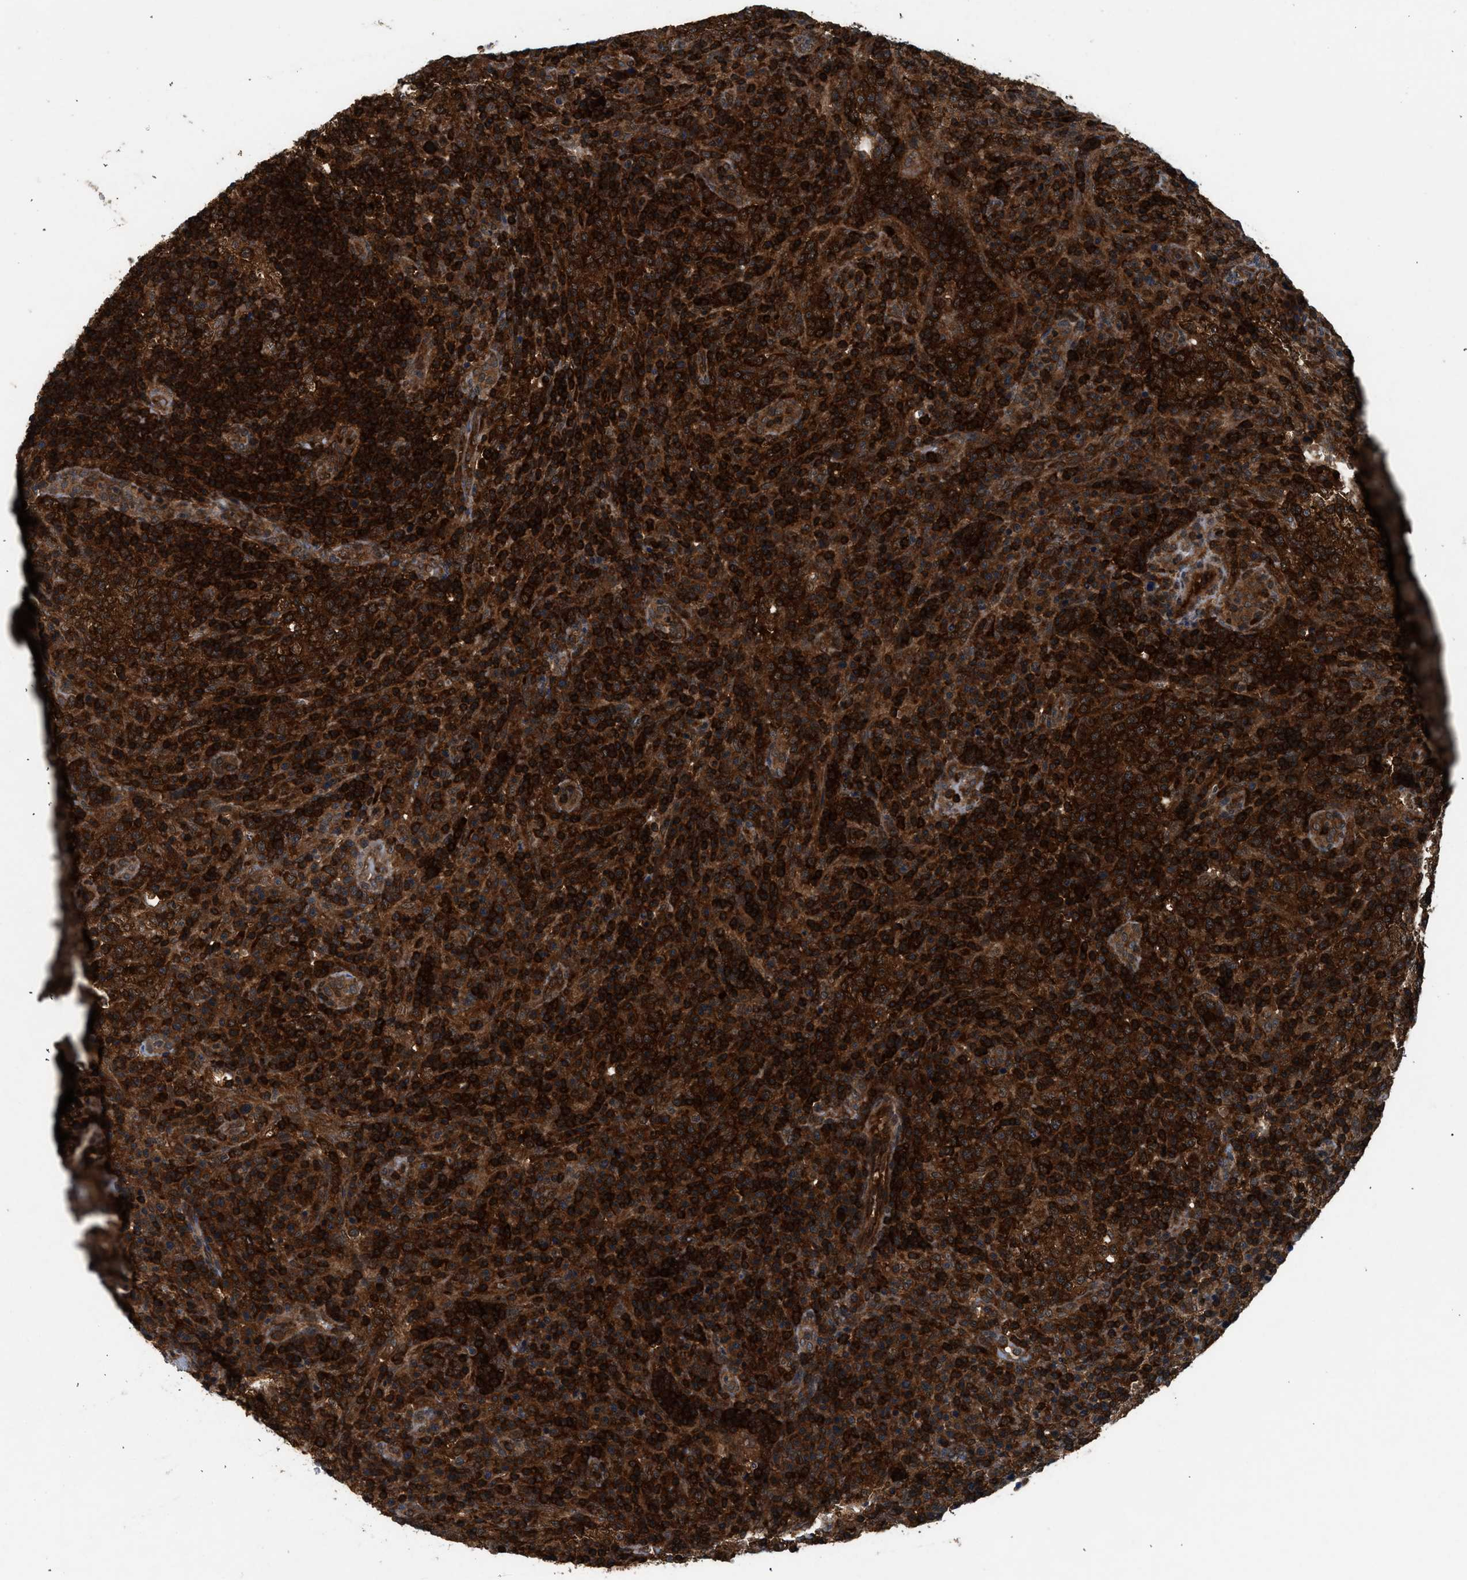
{"staining": {"intensity": "strong", "quantity": ">75%", "location": "cytoplasmic/membranous,nuclear"}, "tissue": "lymphoma", "cell_type": "Tumor cells", "image_type": "cancer", "snomed": [{"axis": "morphology", "description": "Malignant lymphoma, non-Hodgkin's type, High grade"}, {"axis": "topography", "description": "Lymph node"}], "caption": "This is an image of immunohistochemistry staining of lymphoma, which shows strong staining in the cytoplasmic/membranous and nuclear of tumor cells.", "gene": "OXSR1", "patient": {"sex": "female", "age": 76}}